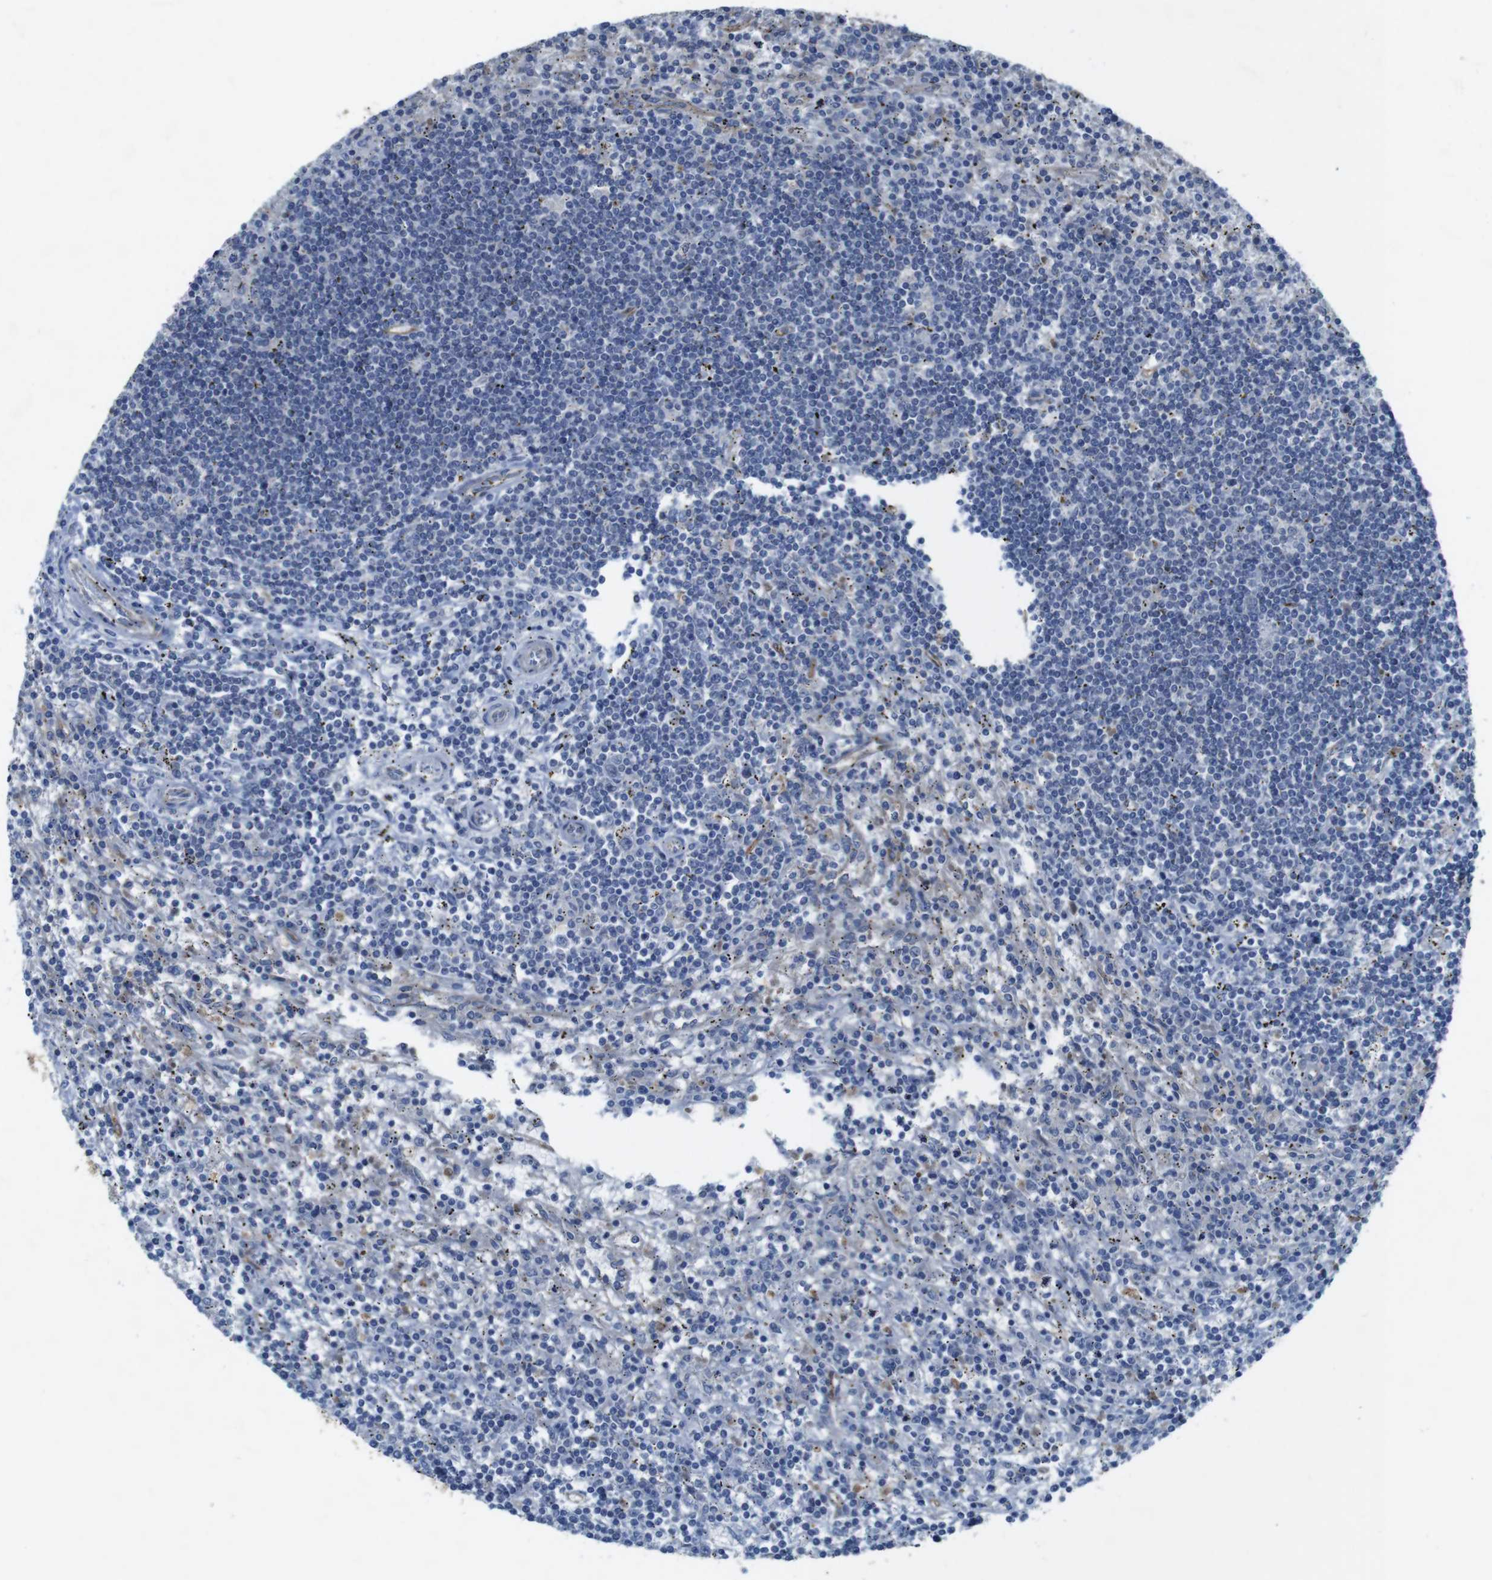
{"staining": {"intensity": "negative", "quantity": "none", "location": "none"}, "tissue": "lymphoma", "cell_type": "Tumor cells", "image_type": "cancer", "snomed": [{"axis": "morphology", "description": "Malignant lymphoma, non-Hodgkin's type, Low grade"}, {"axis": "topography", "description": "Spleen"}], "caption": "Tumor cells show no significant protein positivity in lymphoma.", "gene": "PTGER4", "patient": {"sex": "male", "age": 76}}